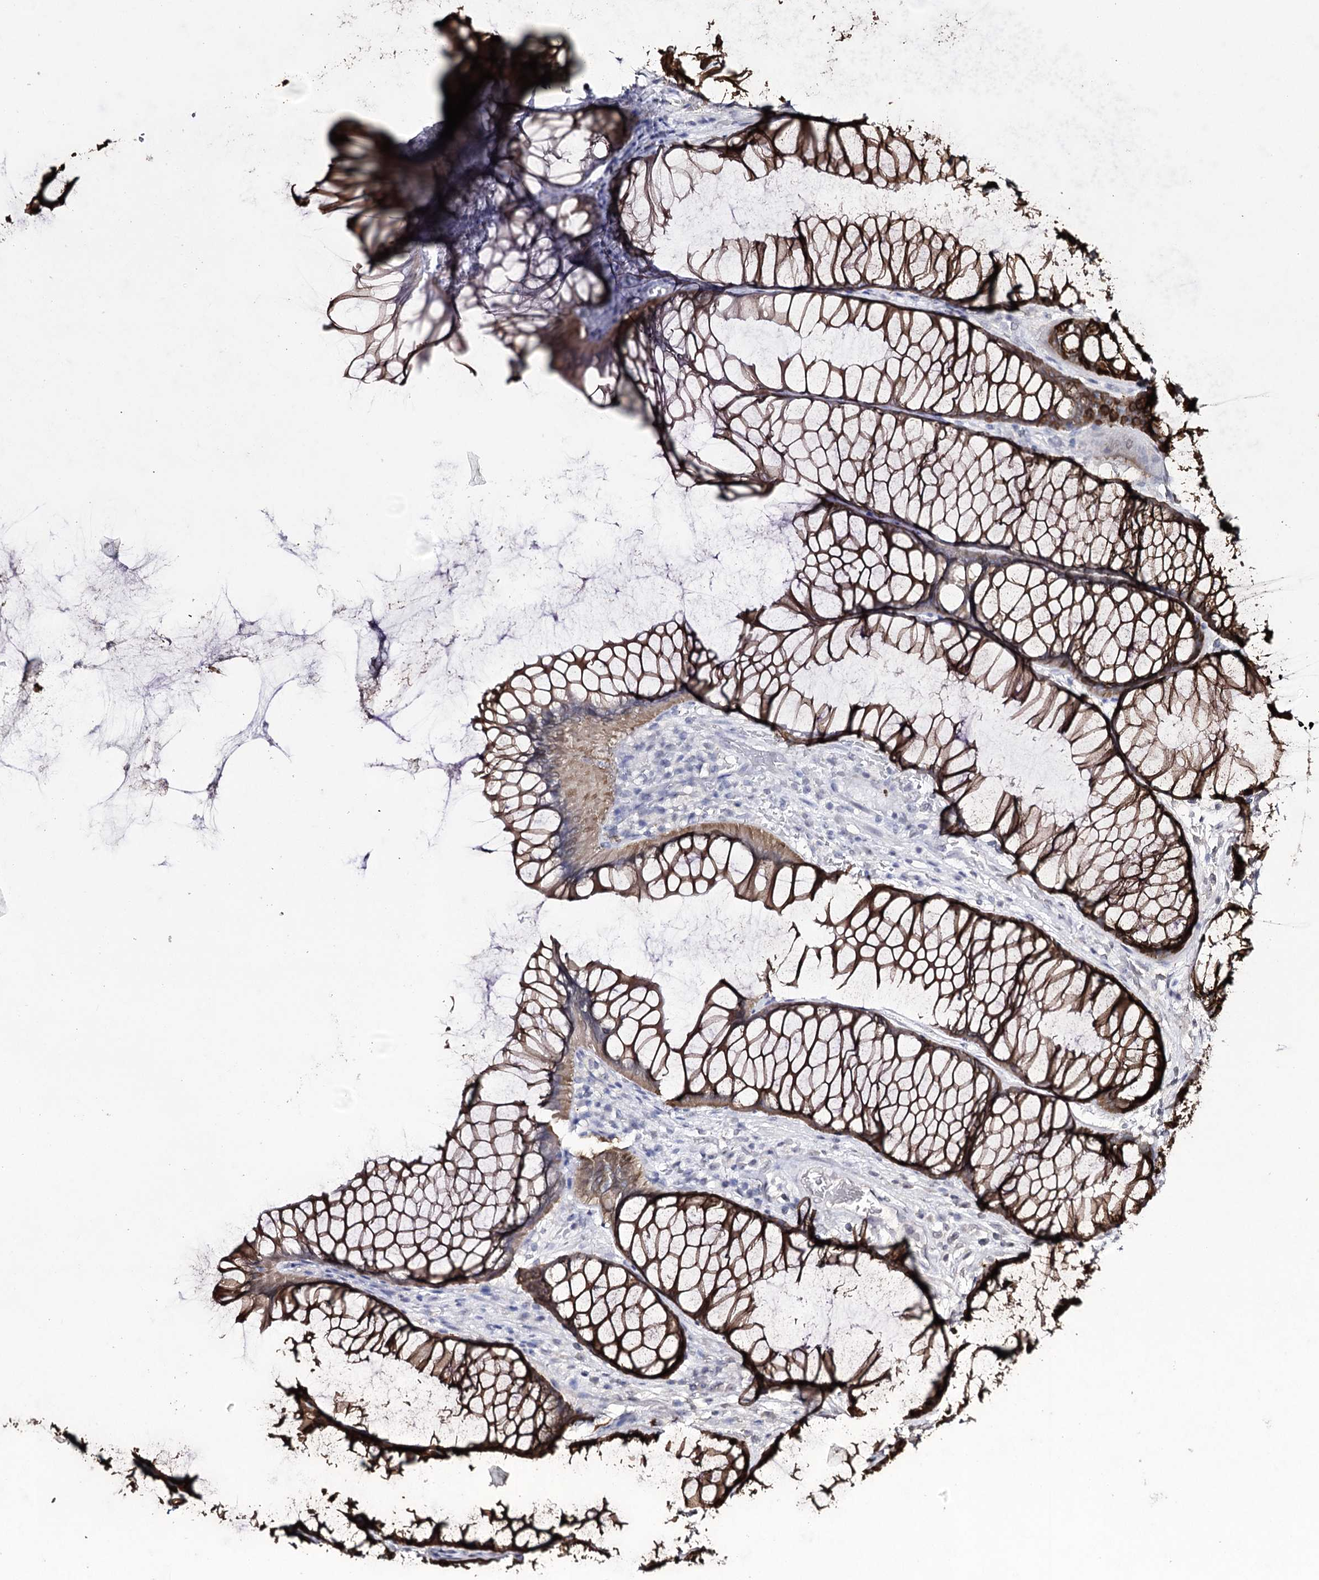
{"staining": {"intensity": "negative", "quantity": "none", "location": "none"}, "tissue": "colon", "cell_type": "Endothelial cells", "image_type": "normal", "snomed": [{"axis": "morphology", "description": "Normal tissue, NOS"}, {"axis": "topography", "description": "Colon"}], "caption": "Immunohistochemistry of normal human colon displays no positivity in endothelial cells. (DAB (3,3'-diaminobenzidine) immunohistochemistry visualized using brightfield microscopy, high magnification).", "gene": "HSD11B2", "patient": {"sex": "female", "age": 82}}